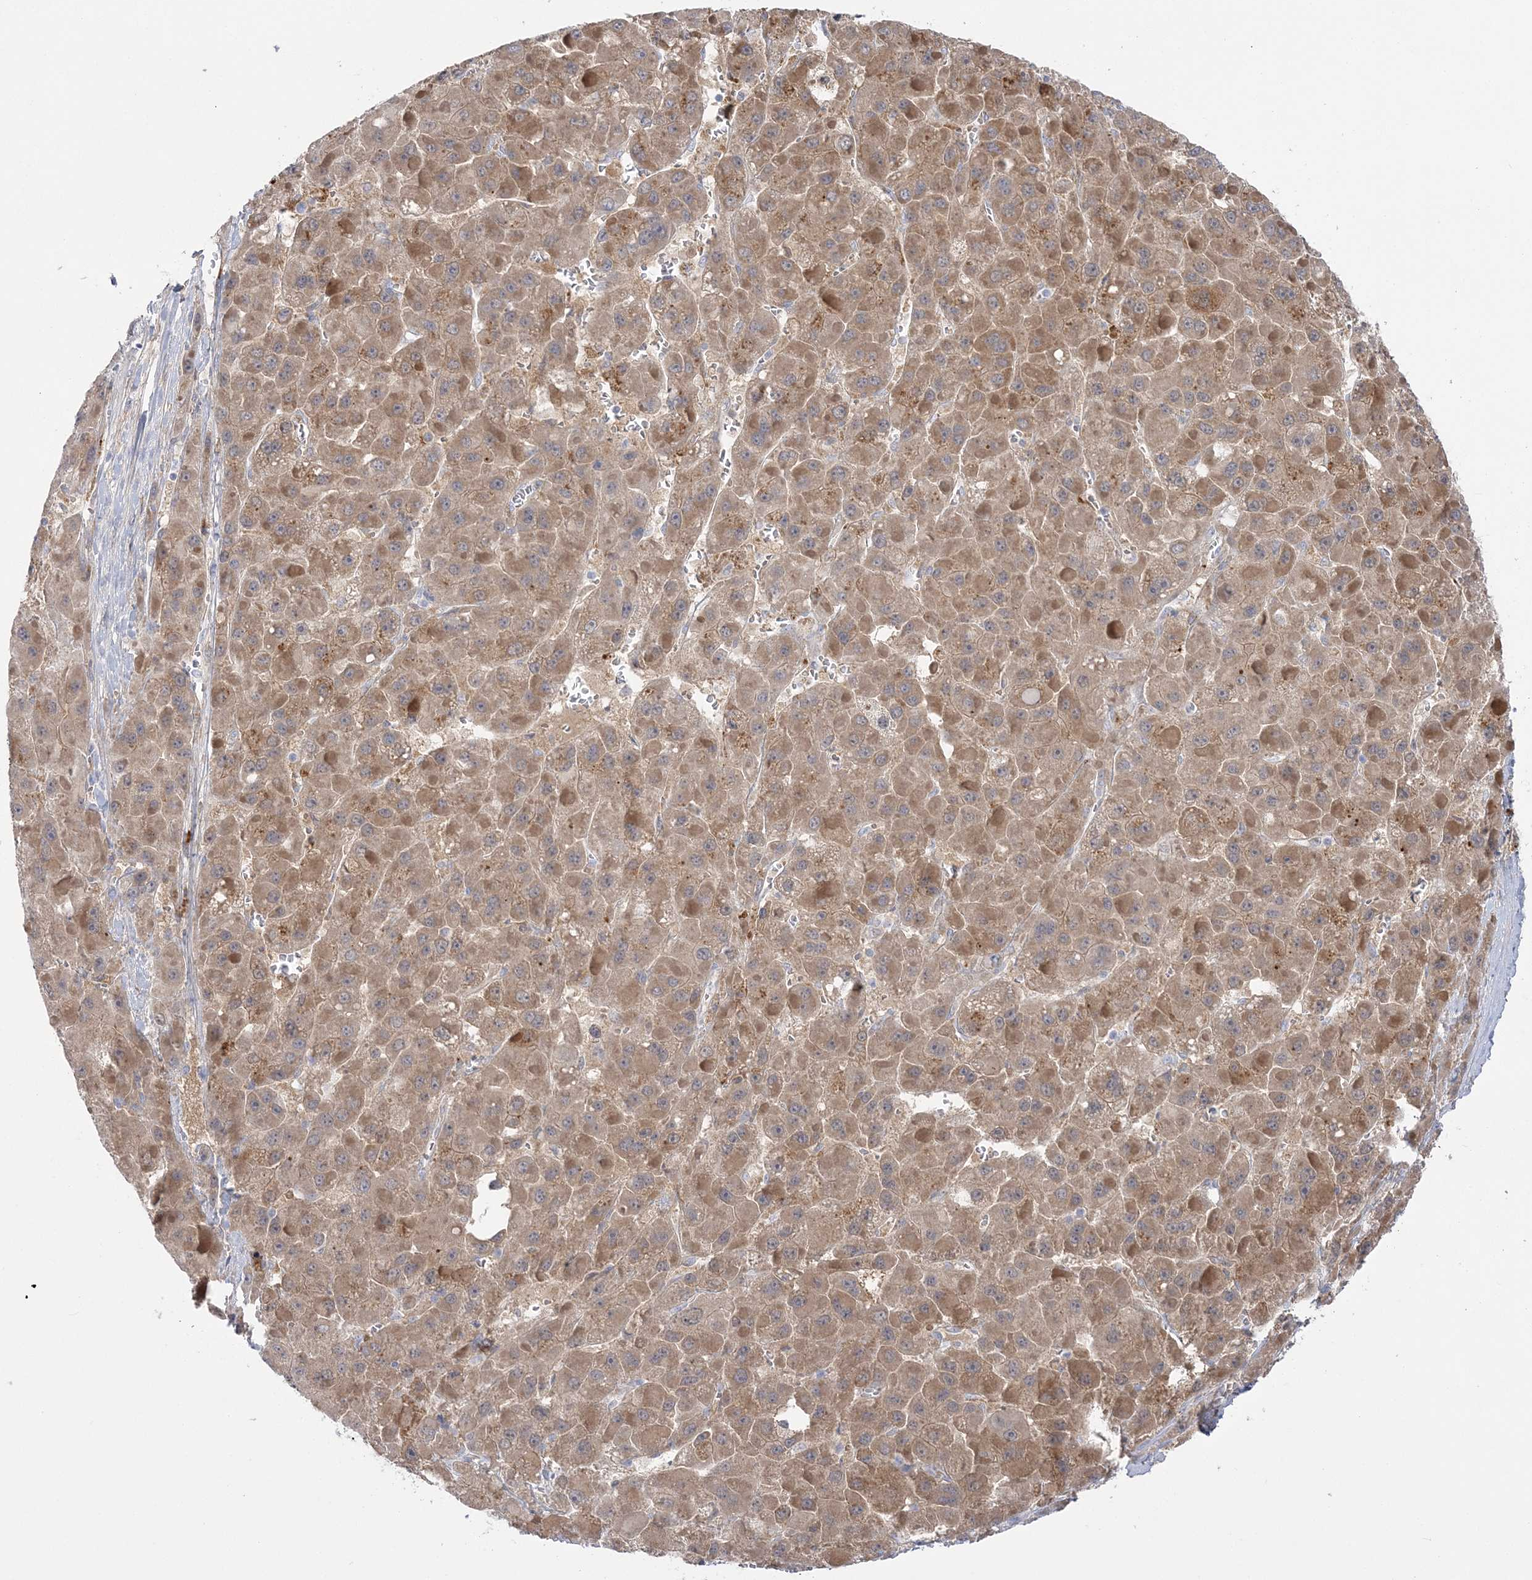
{"staining": {"intensity": "moderate", "quantity": ">75%", "location": "cytoplasmic/membranous"}, "tissue": "liver cancer", "cell_type": "Tumor cells", "image_type": "cancer", "snomed": [{"axis": "morphology", "description": "Carcinoma, Hepatocellular, NOS"}, {"axis": "topography", "description": "Liver"}], "caption": "The image displays a brown stain indicating the presence of a protein in the cytoplasmic/membranous of tumor cells in hepatocellular carcinoma (liver).", "gene": "HAAO", "patient": {"sex": "female", "age": 73}}